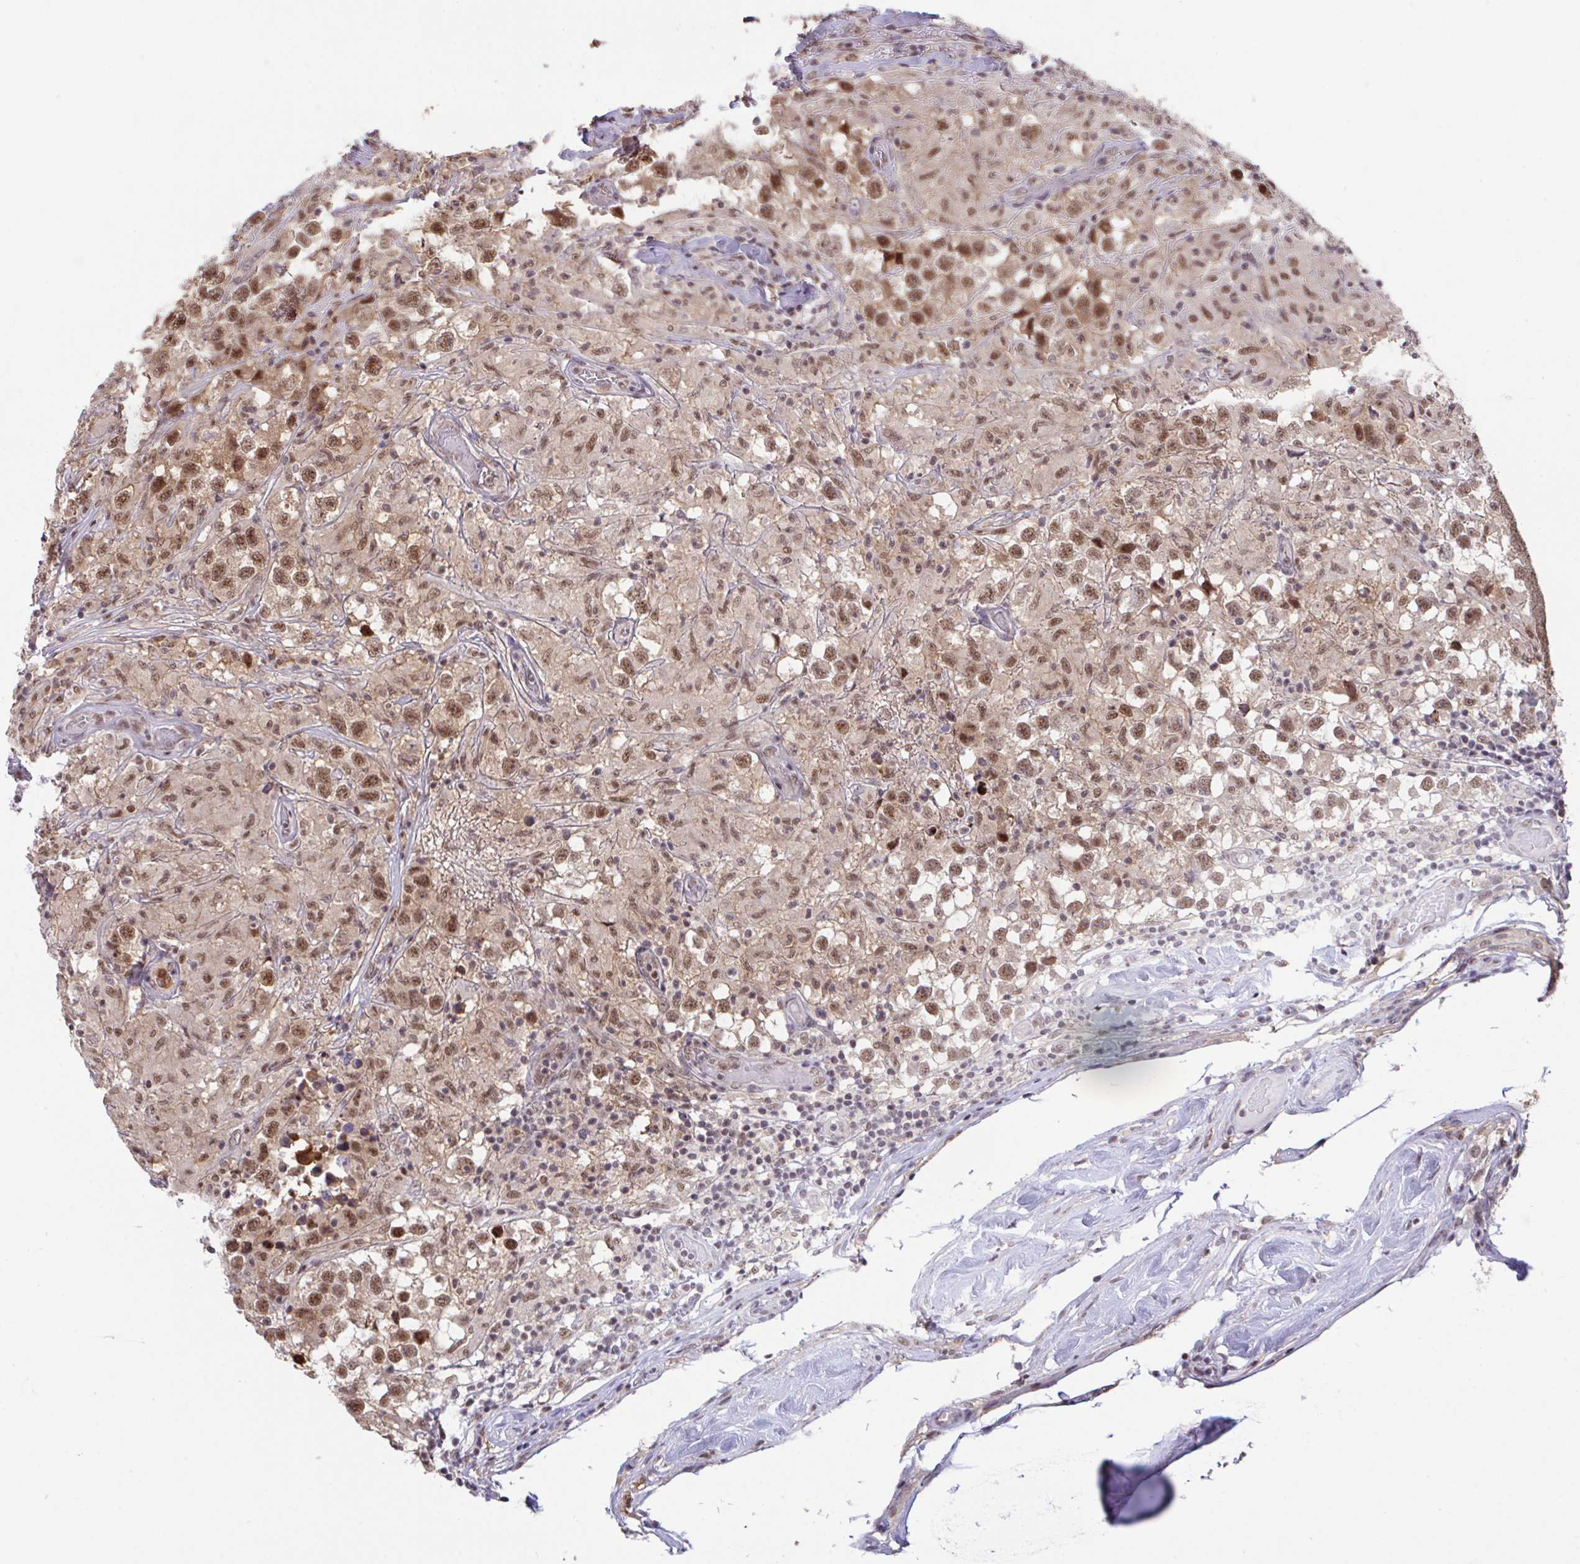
{"staining": {"intensity": "moderate", "quantity": ">75%", "location": "nuclear"}, "tissue": "testis cancer", "cell_type": "Tumor cells", "image_type": "cancer", "snomed": [{"axis": "morphology", "description": "Seminoma, NOS"}, {"axis": "topography", "description": "Testis"}], "caption": "Tumor cells exhibit moderate nuclear expression in approximately >75% of cells in testis seminoma.", "gene": "OR6K3", "patient": {"sex": "male", "age": 46}}